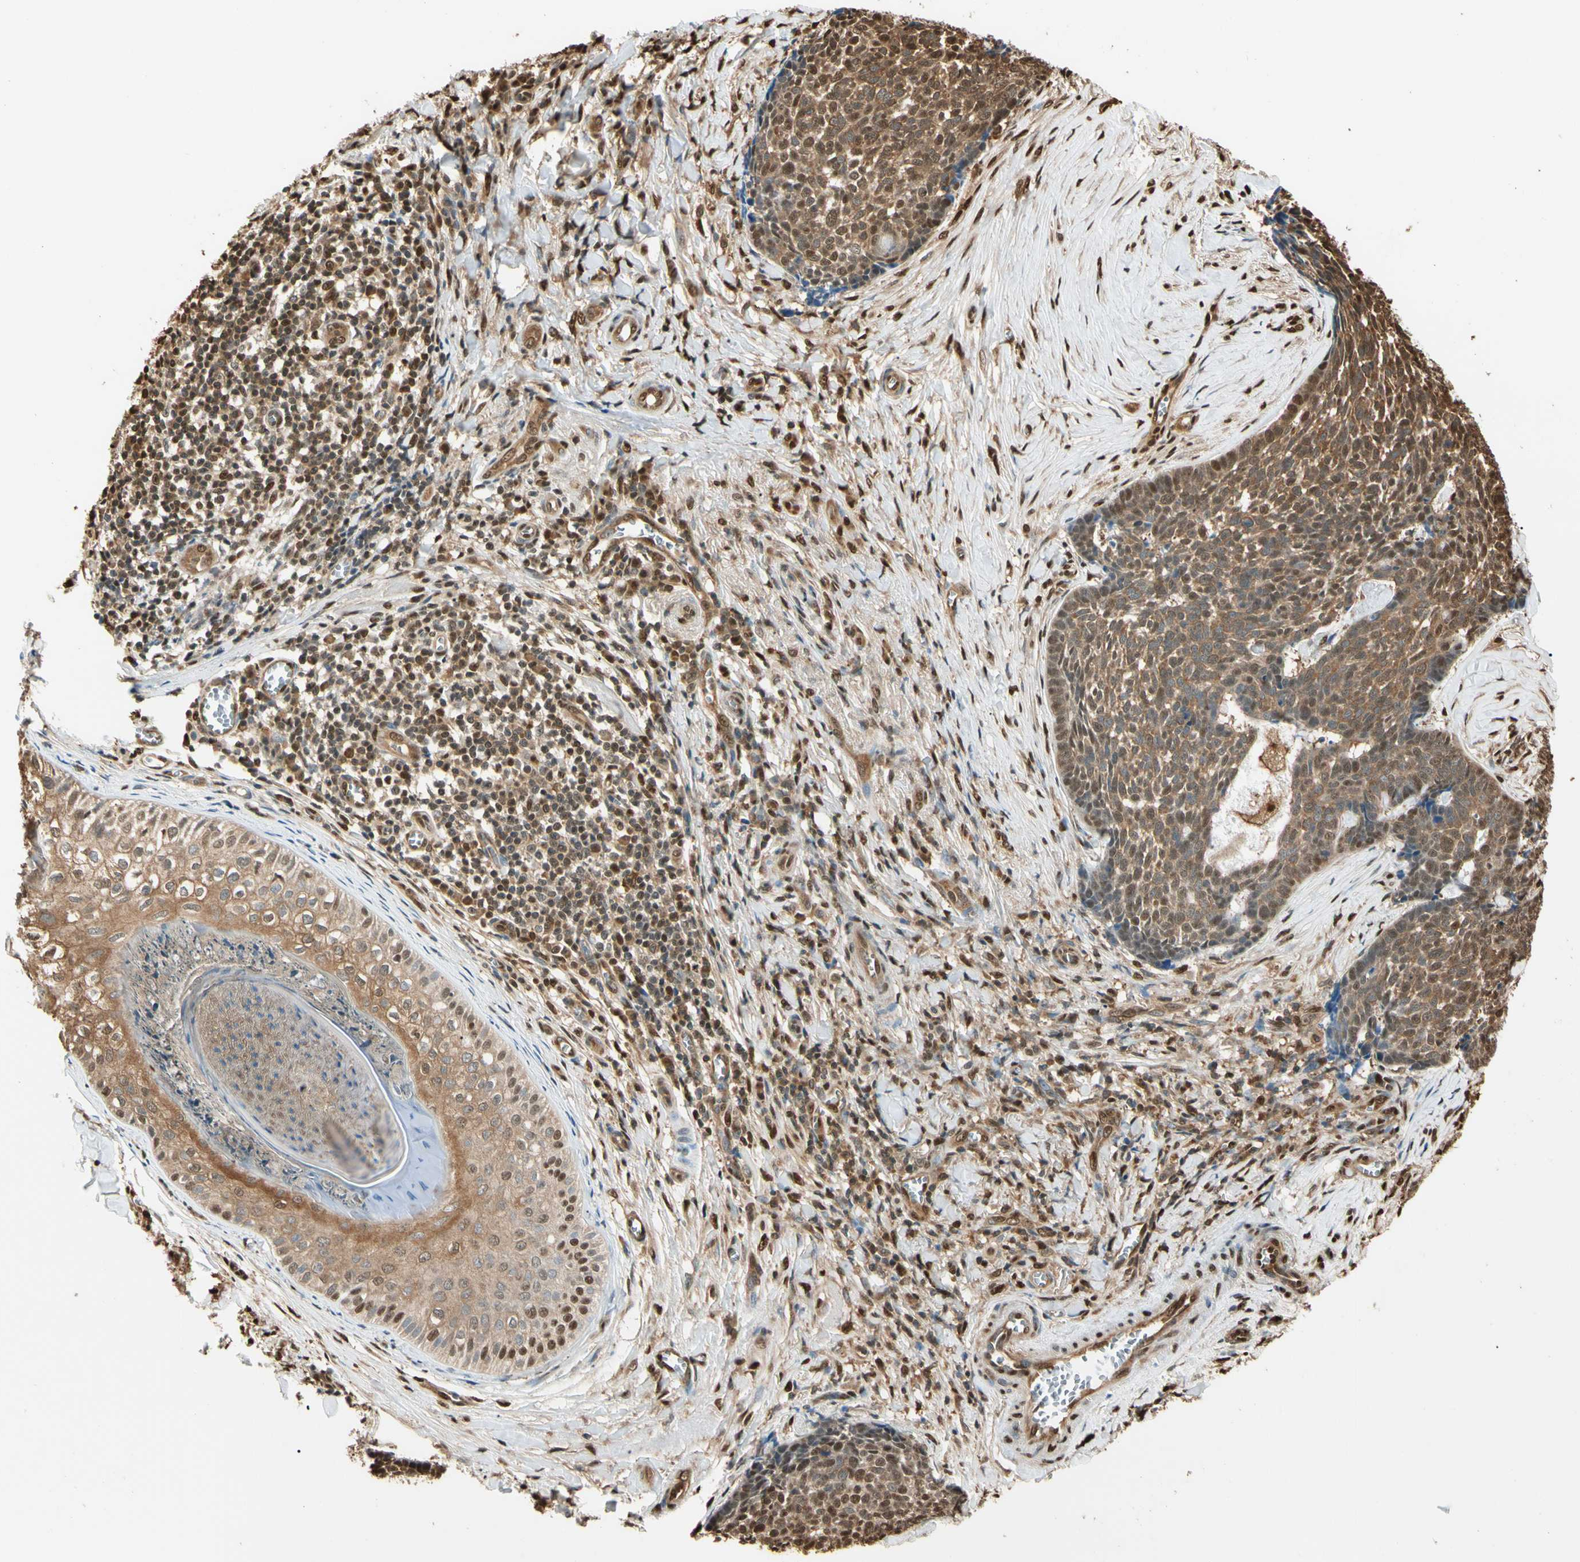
{"staining": {"intensity": "moderate", "quantity": ">75%", "location": "cytoplasmic/membranous,nuclear"}, "tissue": "skin cancer", "cell_type": "Tumor cells", "image_type": "cancer", "snomed": [{"axis": "morphology", "description": "Basal cell carcinoma"}, {"axis": "topography", "description": "Skin"}], "caption": "This image demonstrates IHC staining of skin cancer, with medium moderate cytoplasmic/membranous and nuclear staining in about >75% of tumor cells.", "gene": "PNCK", "patient": {"sex": "male", "age": 84}}